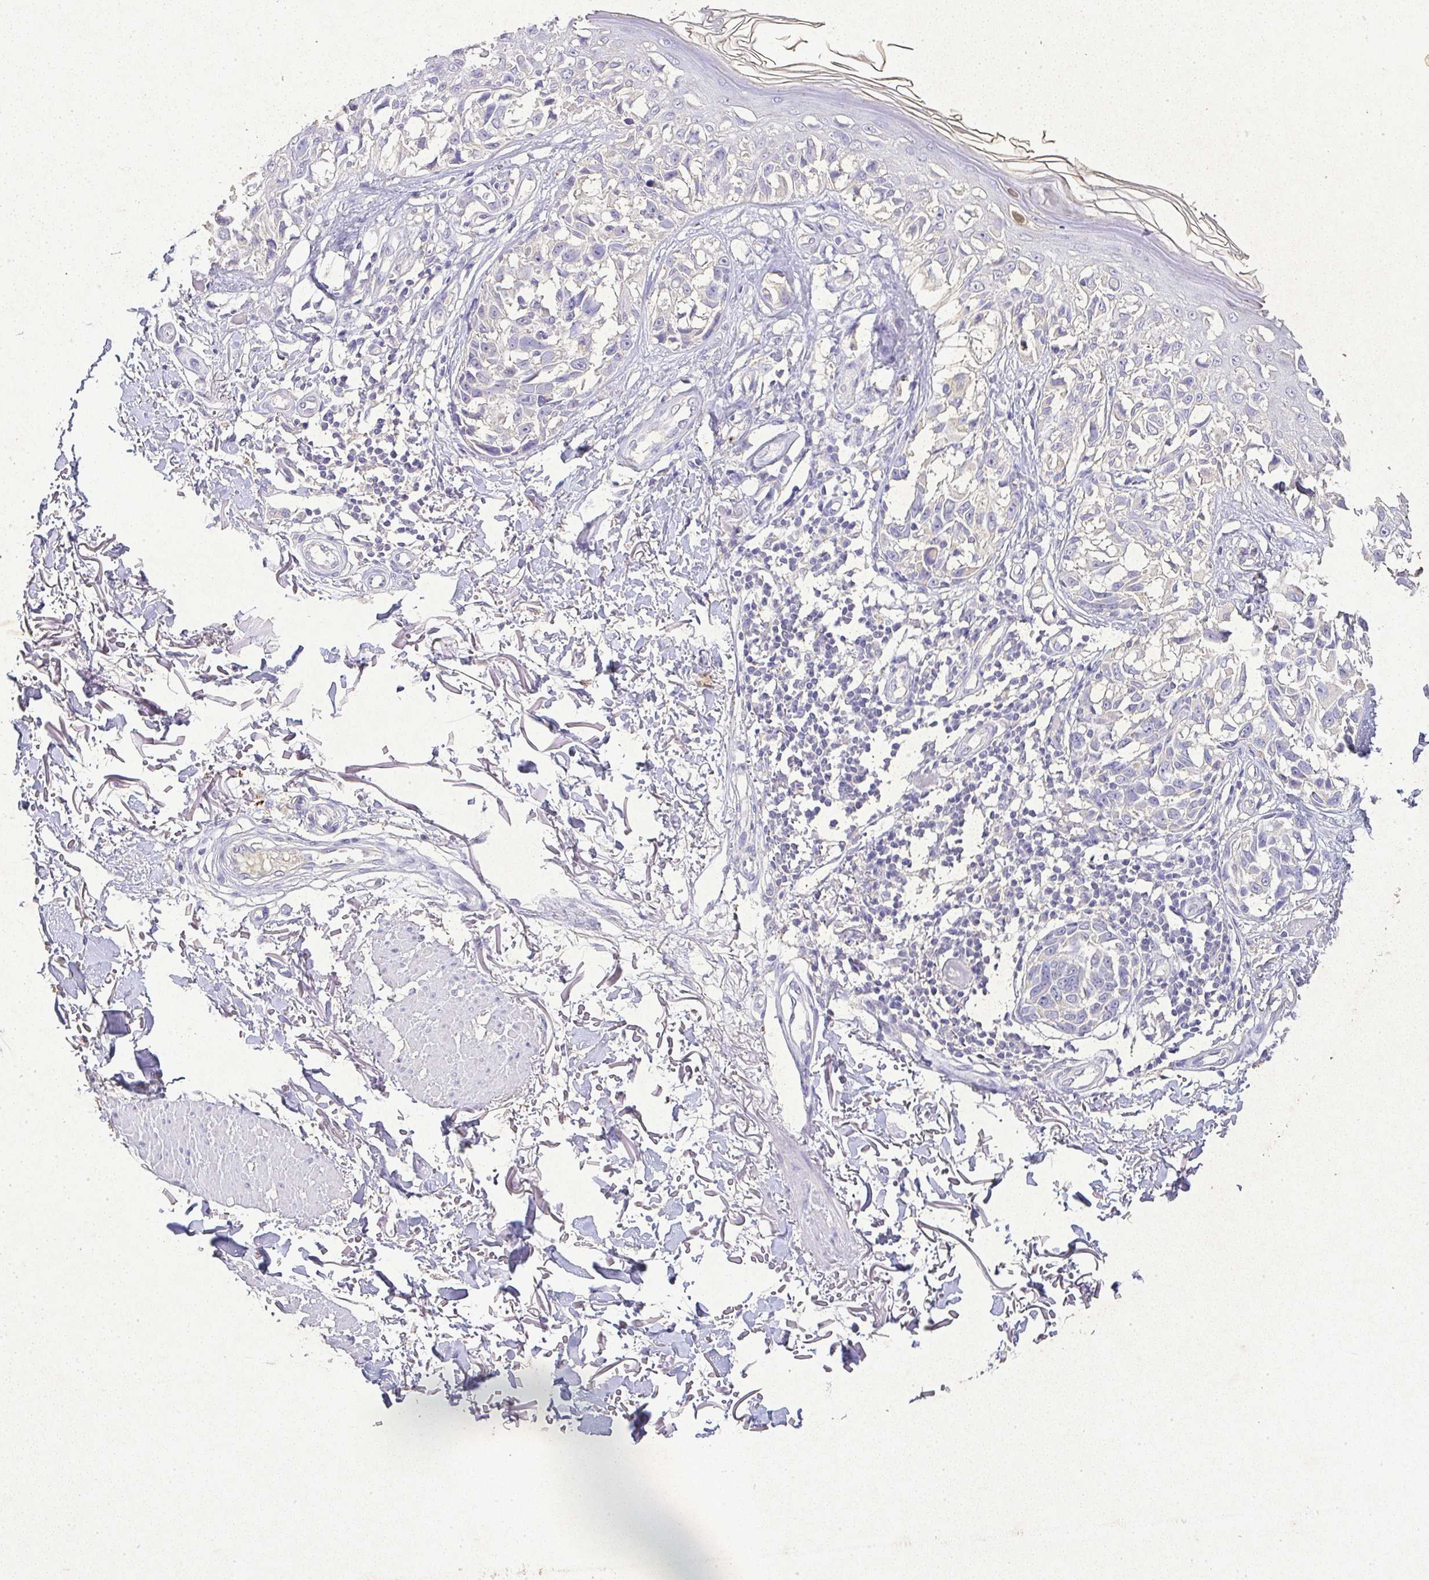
{"staining": {"intensity": "negative", "quantity": "none", "location": "none"}, "tissue": "melanoma", "cell_type": "Tumor cells", "image_type": "cancer", "snomed": [{"axis": "morphology", "description": "Malignant melanoma, NOS"}, {"axis": "topography", "description": "Skin"}], "caption": "Immunohistochemistry (IHC) micrograph of neoplastic tissue: human malignant melanoma stained with DAB (3,3'-diaminobenzidine) displays no significant protein expression in tumor cells.", "gene": "RPS2", "patient": {"sex": "male", "age": 73}}